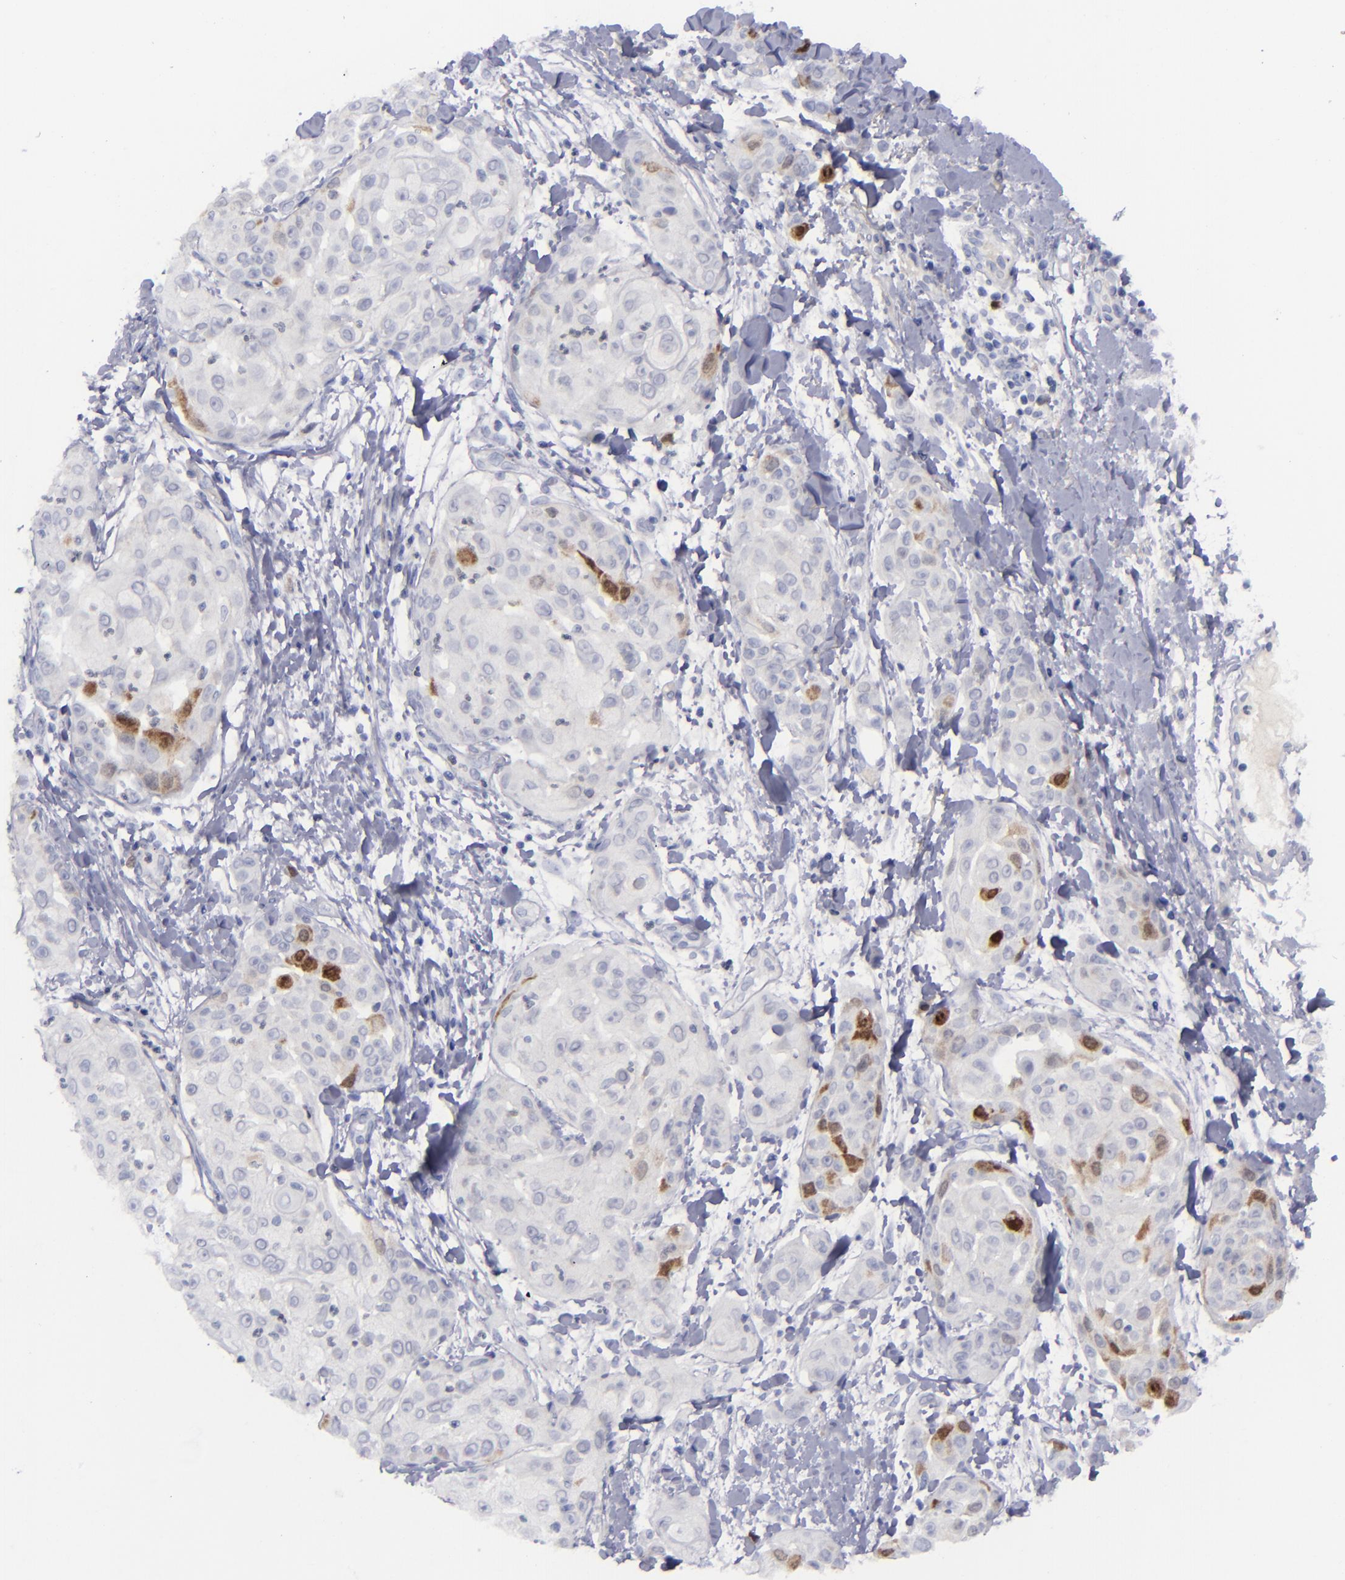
{"staining": {"intensity": "moderate", "quantity": "<25%", "location": "cytoplasmic/membranous,nuclear"}, "tissue": "skin cancer", "cell_type": "Tumor cells", "image_type": "cancer", "snomed": [{"axis": "morphology", "description": "Squamous cell carcinoma, NOS"}, {"axis": "topography", "description": "Skin"}], "caption": "The immunohistochemical stain shows moderate cytoplasmic/membranous and nuclear positivity in tumor cells of skin cancer (squamous cell carcinoma) tissue.", "gene": "AURKA", "patient": {"sex": "female", "age": 57}}